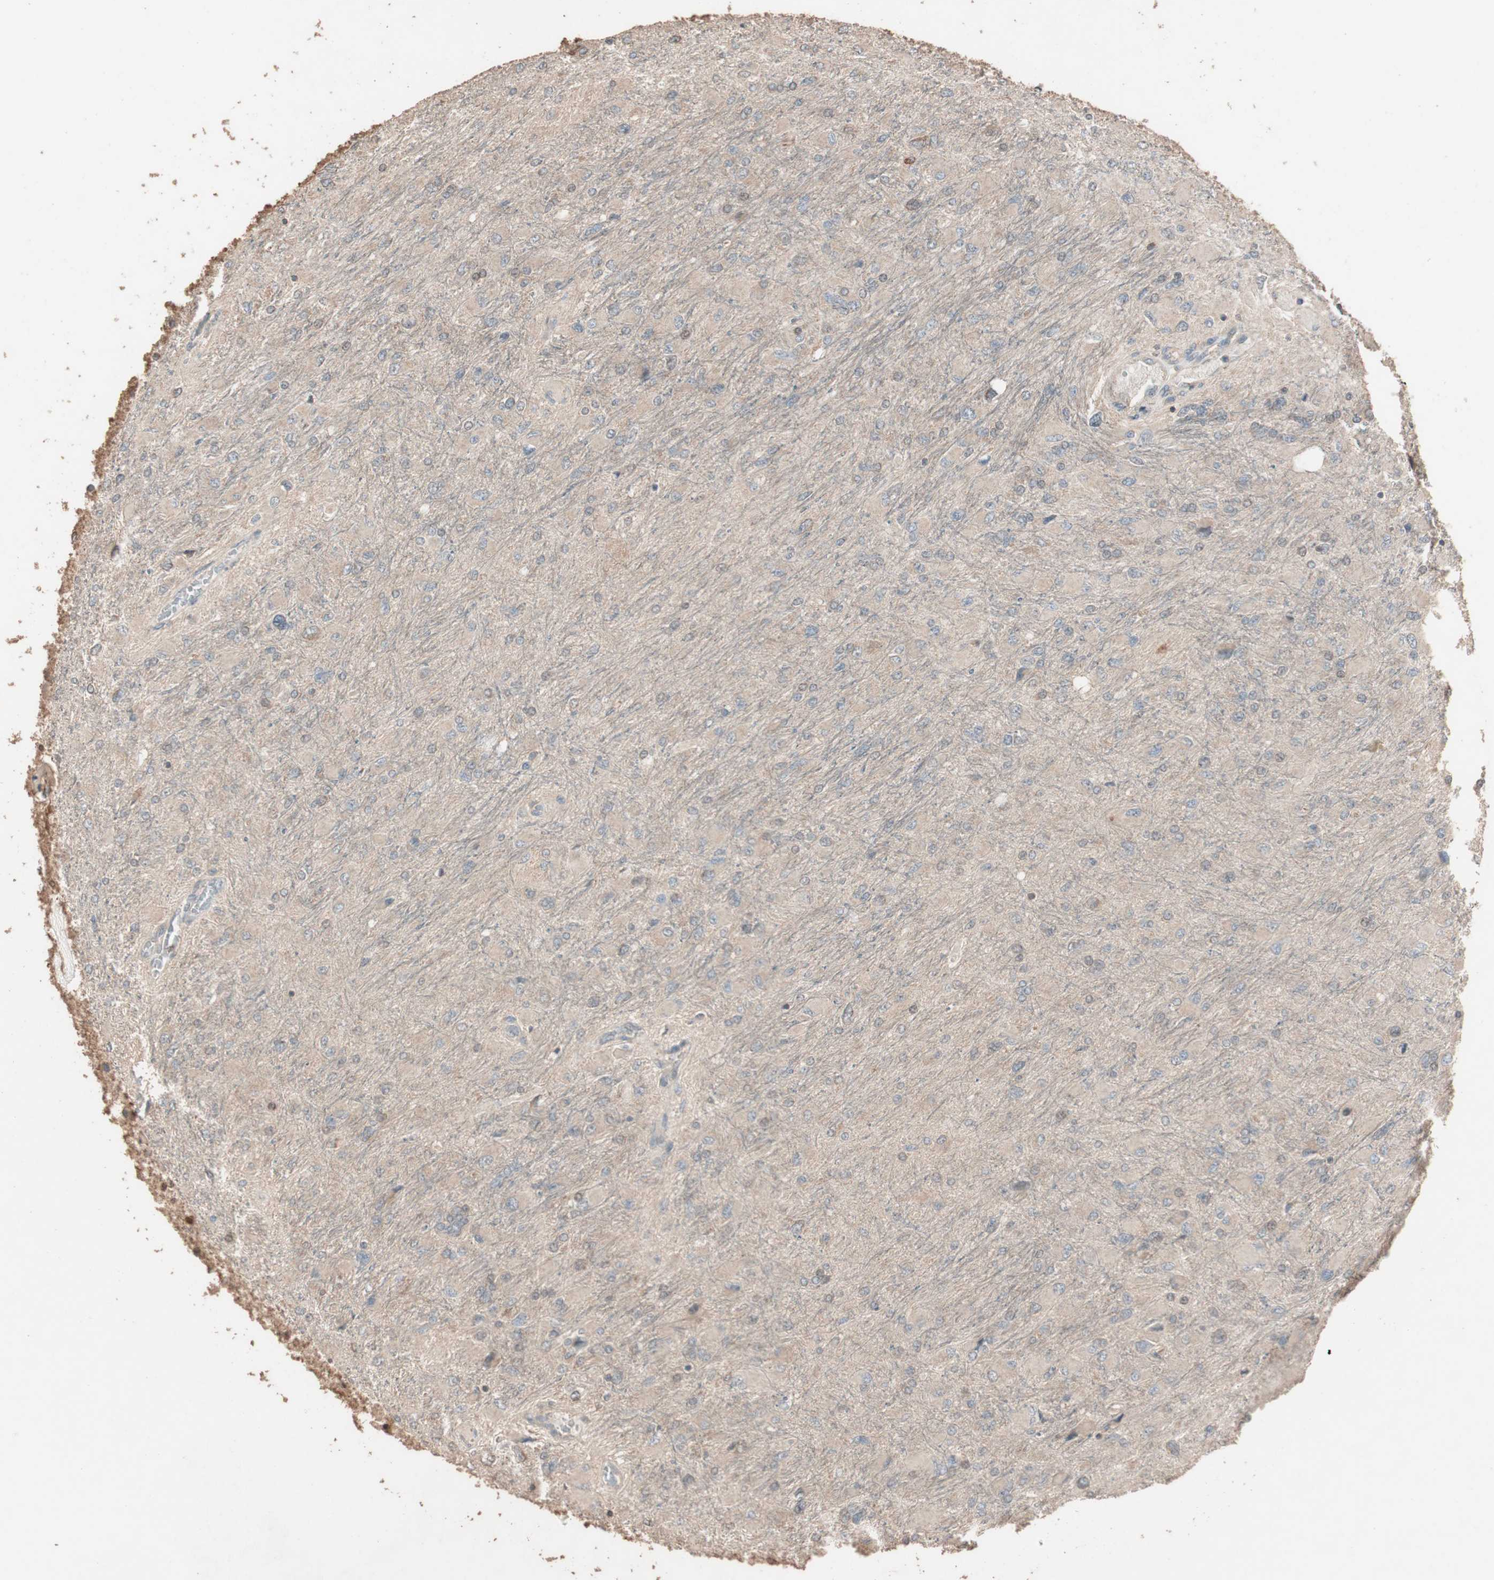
{"staining": {"intensity": "weak", "quantity": ">75%", "location": "cytoplasmic/membranous"}, "tissue": "glioma", "cell_type": "Tumor cells", "image_type": "cancer", "snomed": [{"axis": "morphology", "description": "Glioma, malignant, High grade"}, {"axis": "topography", "description": "Cerebral cortex"}], "caption": "IHC (DAB (3,3'-diaminobenzidine)) staining of human glioma shows weak cytoplasmic/membranous protein expression in approximately >75% of tumor cells. (IHC, brightfield microscopy, high magnification).", "gene": "USP20", "patient": {"sex": "female", "age": 36}}